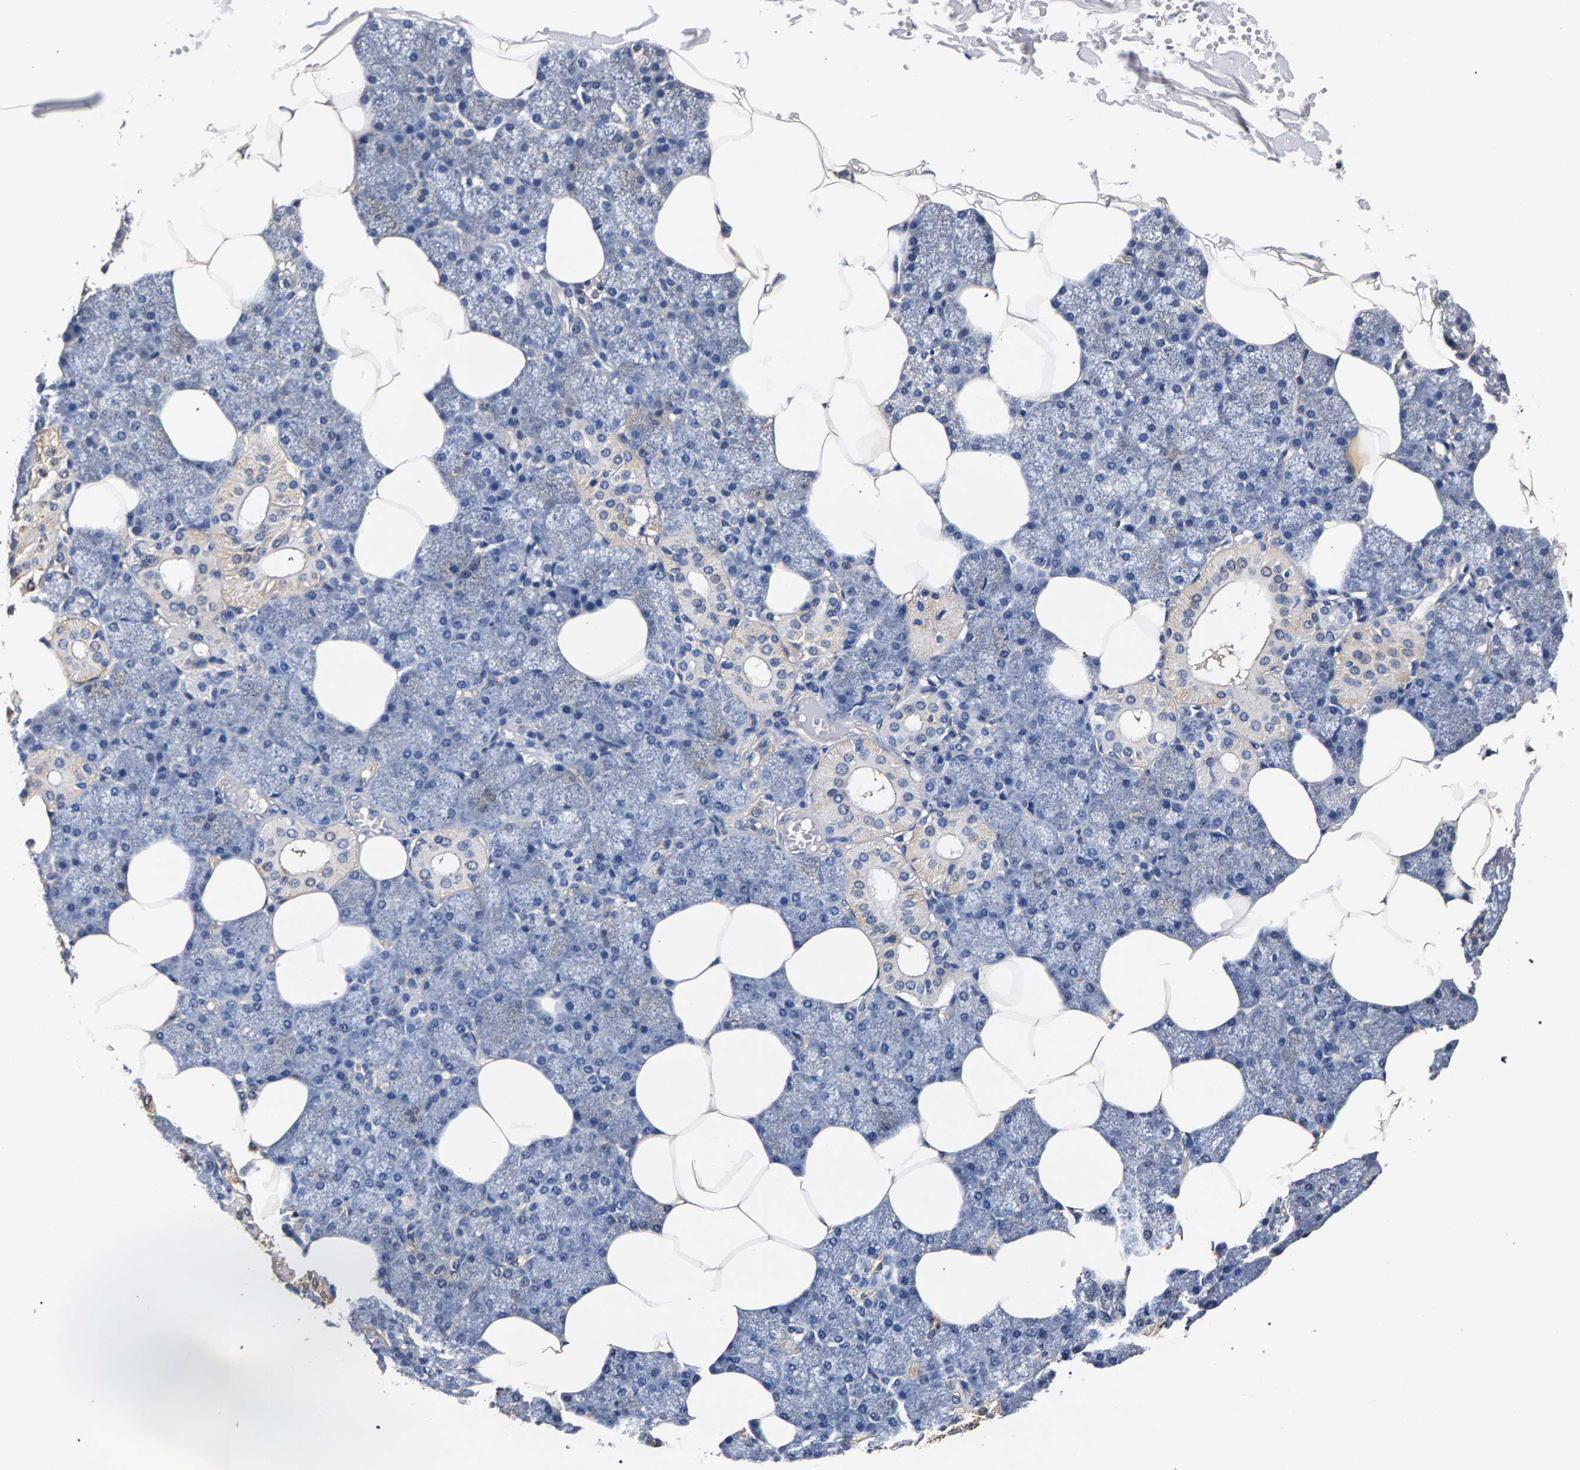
{"staining": {"intensity": "weak", "quantity": "25%-75%", "location": "cytoplasmic/membranous"}, "tissue": "salivary gland", "cell_type": "Glandular cells", "image_type": "normal", "snomed": [{"axis": "morphology", "description": "Normal tissue, NOS"}, {"axis": "topography", "description": "Salivary gland"}], "caption": "Weak cytoplasmic/membranous staining for a protein is identified in about 25%-75% of glandular cells of benign salivary gland using IHC.", "gene": "MARCHF7", "patient": {"sex": "male", "age": 62}}